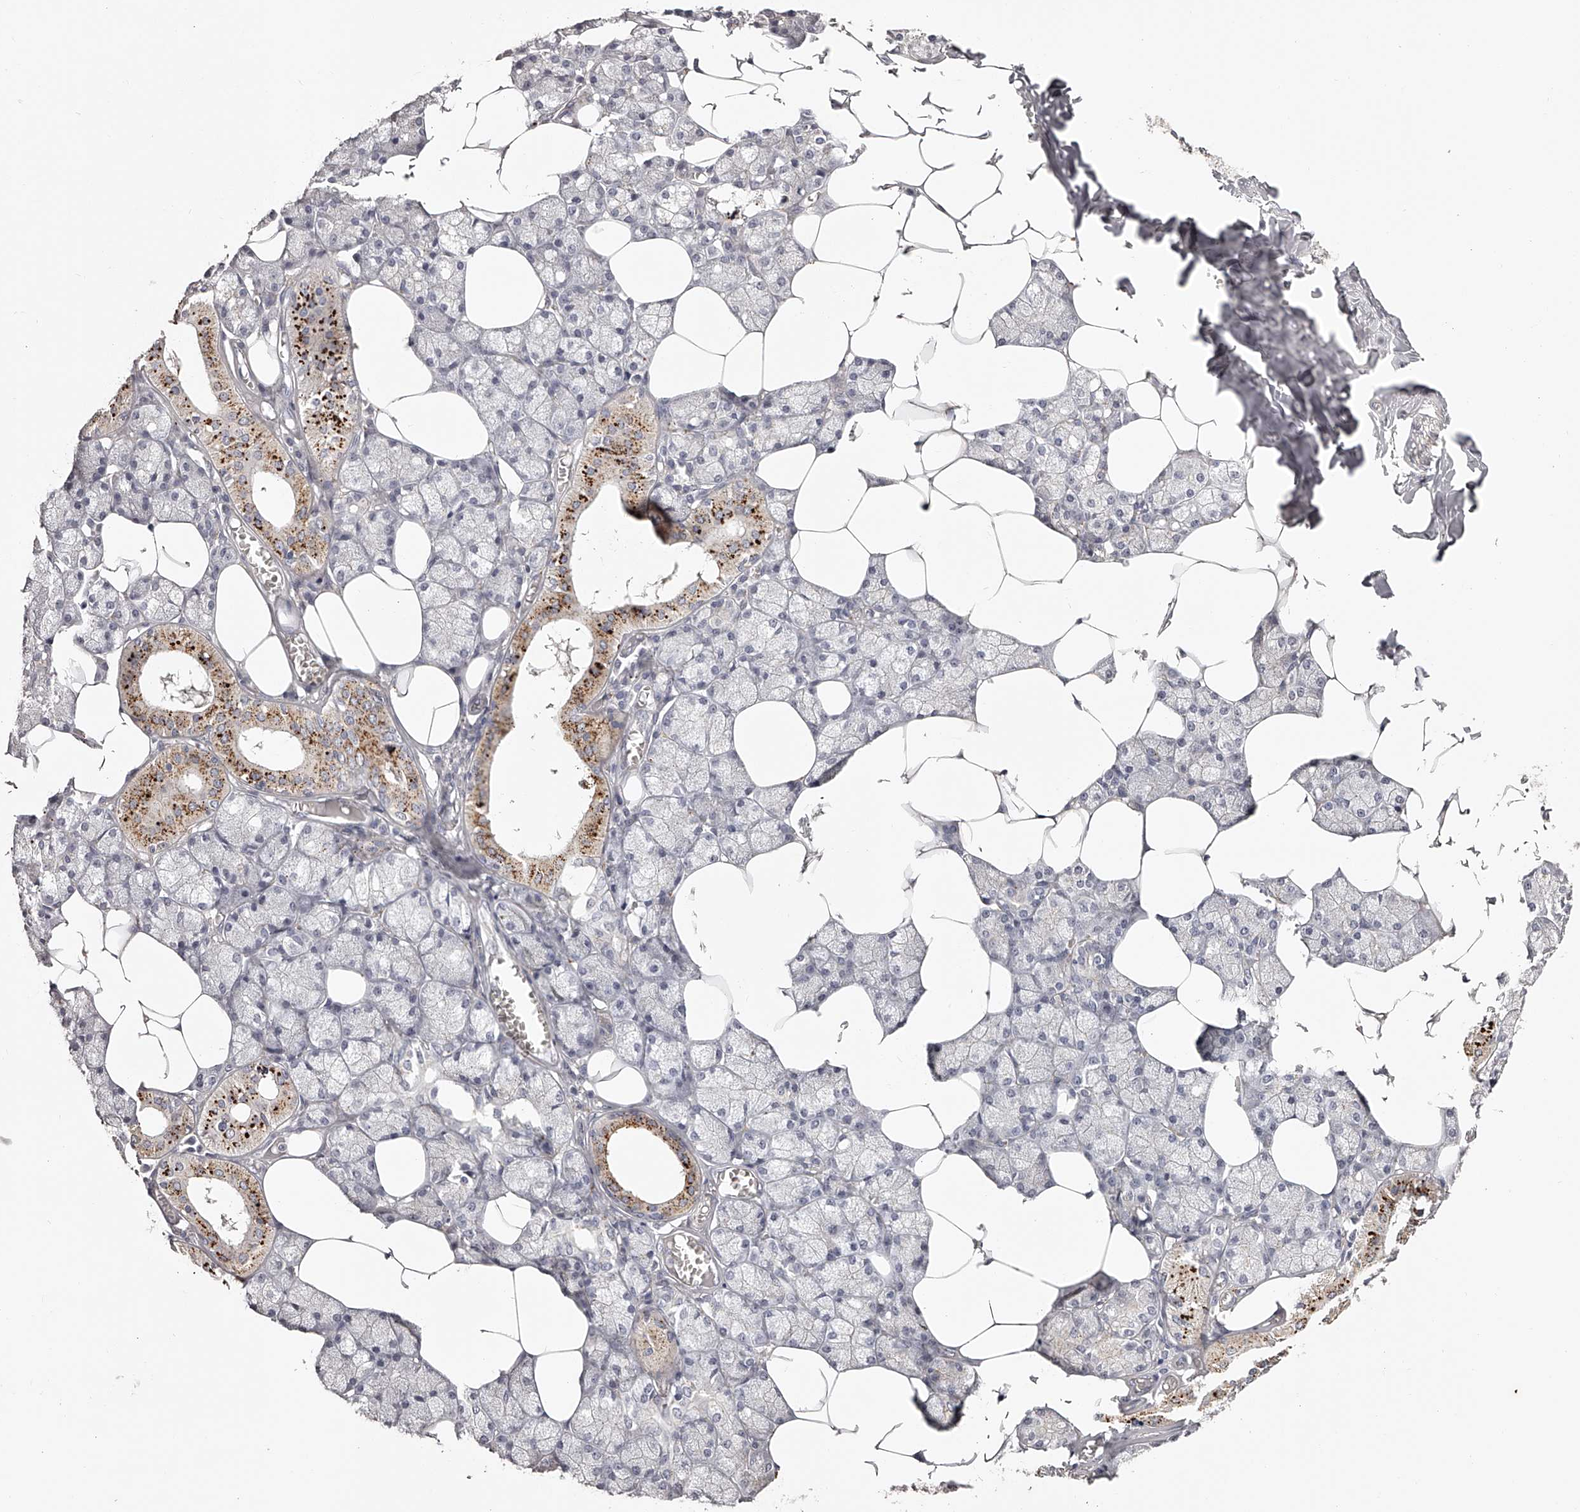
{"staining": {"intensity": "strong", "quantity": "<25%", "location": "cytoplasmic/membranous"}, "tissue": "salivary gland", "cell_type": "Glandular cells", "image_type": "normal", "snomed": [{"axis": "morphology", "description": "Normal tissue, NOS"}, {"axis": "topography", "description": "Salivary gland"}], "caption": "Glandular cells reveal medium levels of strong cytoplasmic/membranous staining in about <25% of cells in normal human salivary gland. (brown staining indicates protein expression, while blue staining denotes nuclei).", "gene": "SLC35D3", "patient": {"sex": "male", "age": 62}}